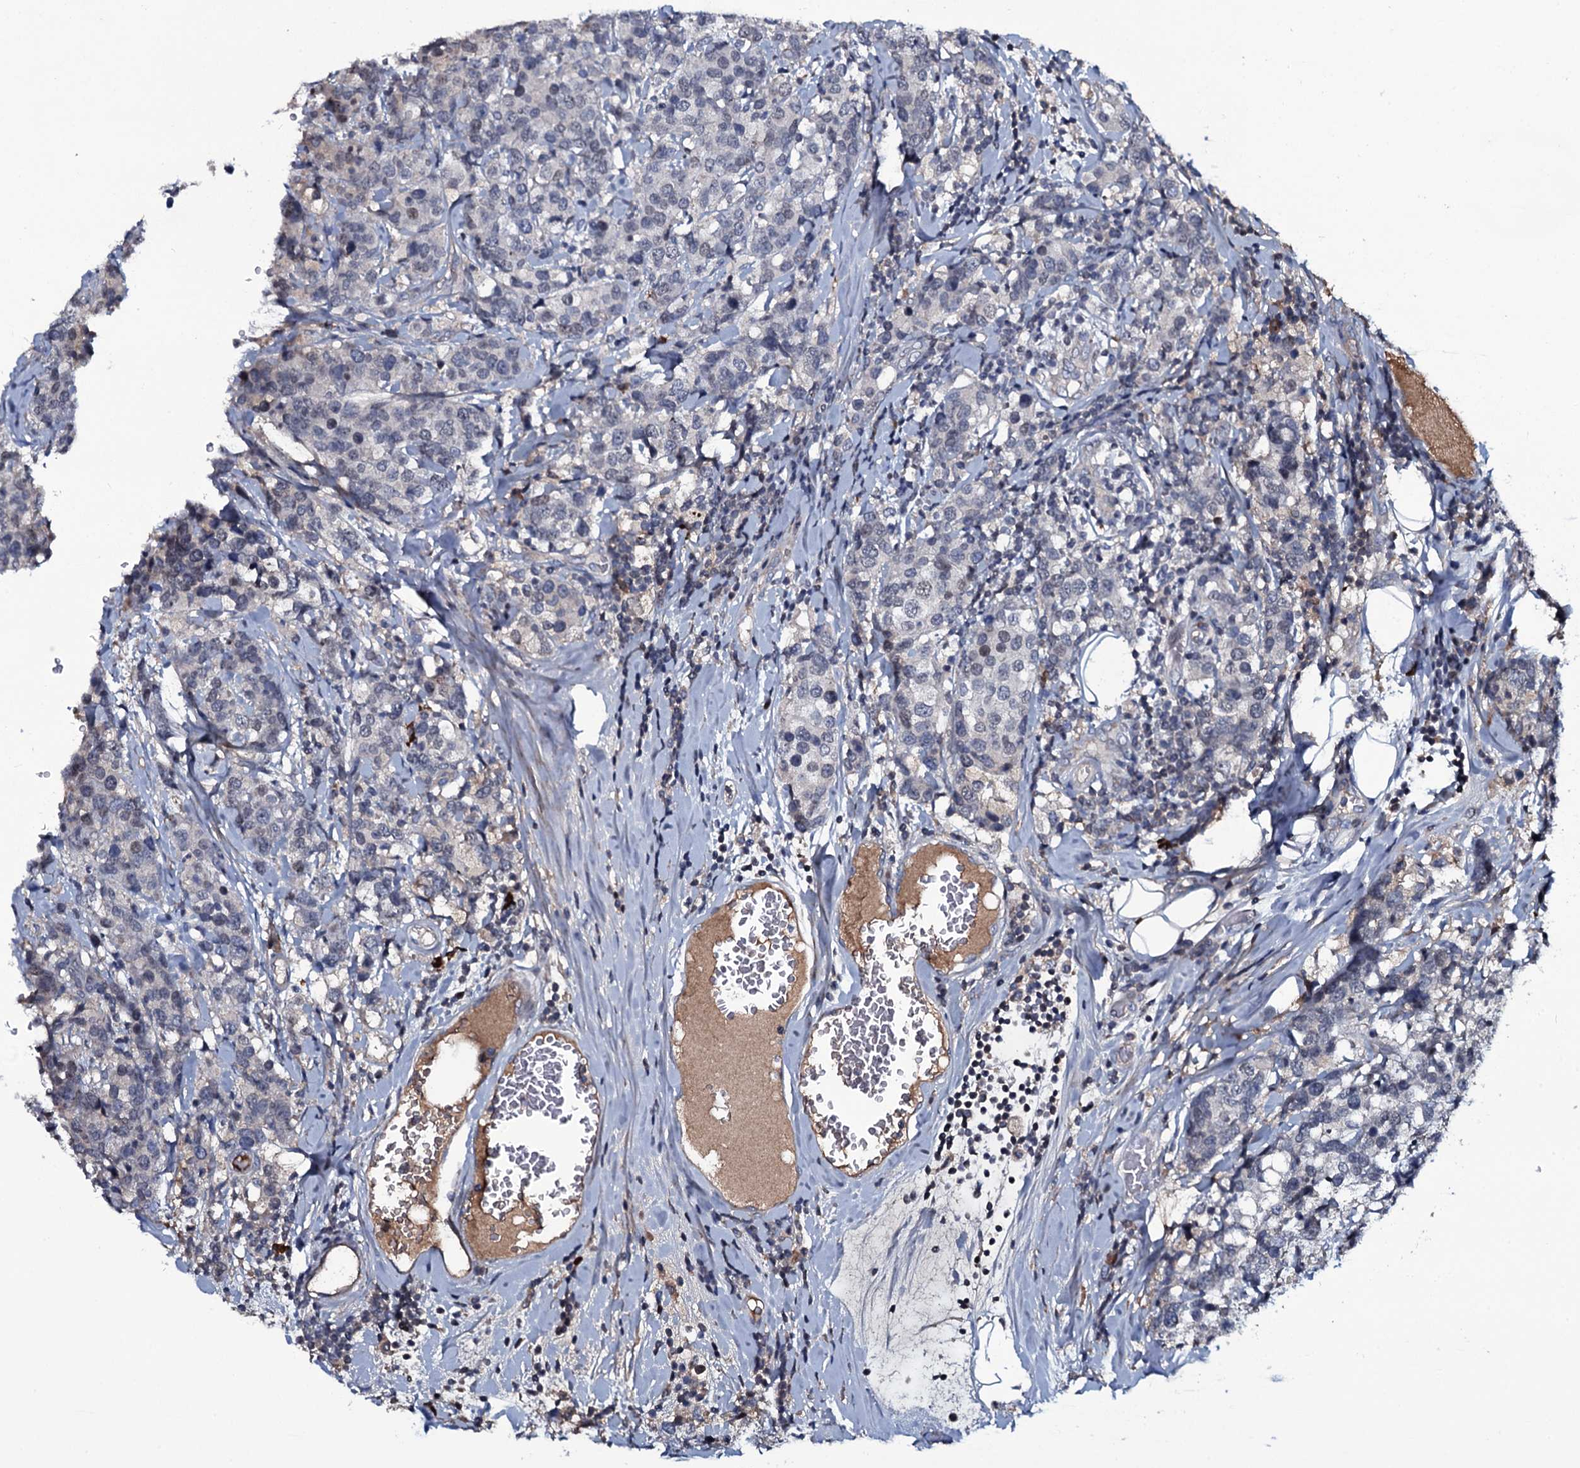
{"staining": {"intensity": "negative", "quantity": "none", "location": "none"}, "tissue": "breast cancer", "cell_type": "Tumor cells", "image_type": "cancer", "snomed": [{"axis": "morphology", "description": "Lobular carcinoma"}, {"axis": "topography", "description": "Breast"}], "caption": "Breast lobular carcinoma was stained to show a protein in brown. There is no significant positivity in tumor cells.", "gene": "LYG2", "patient": {"sex": "female", "age": 59}}